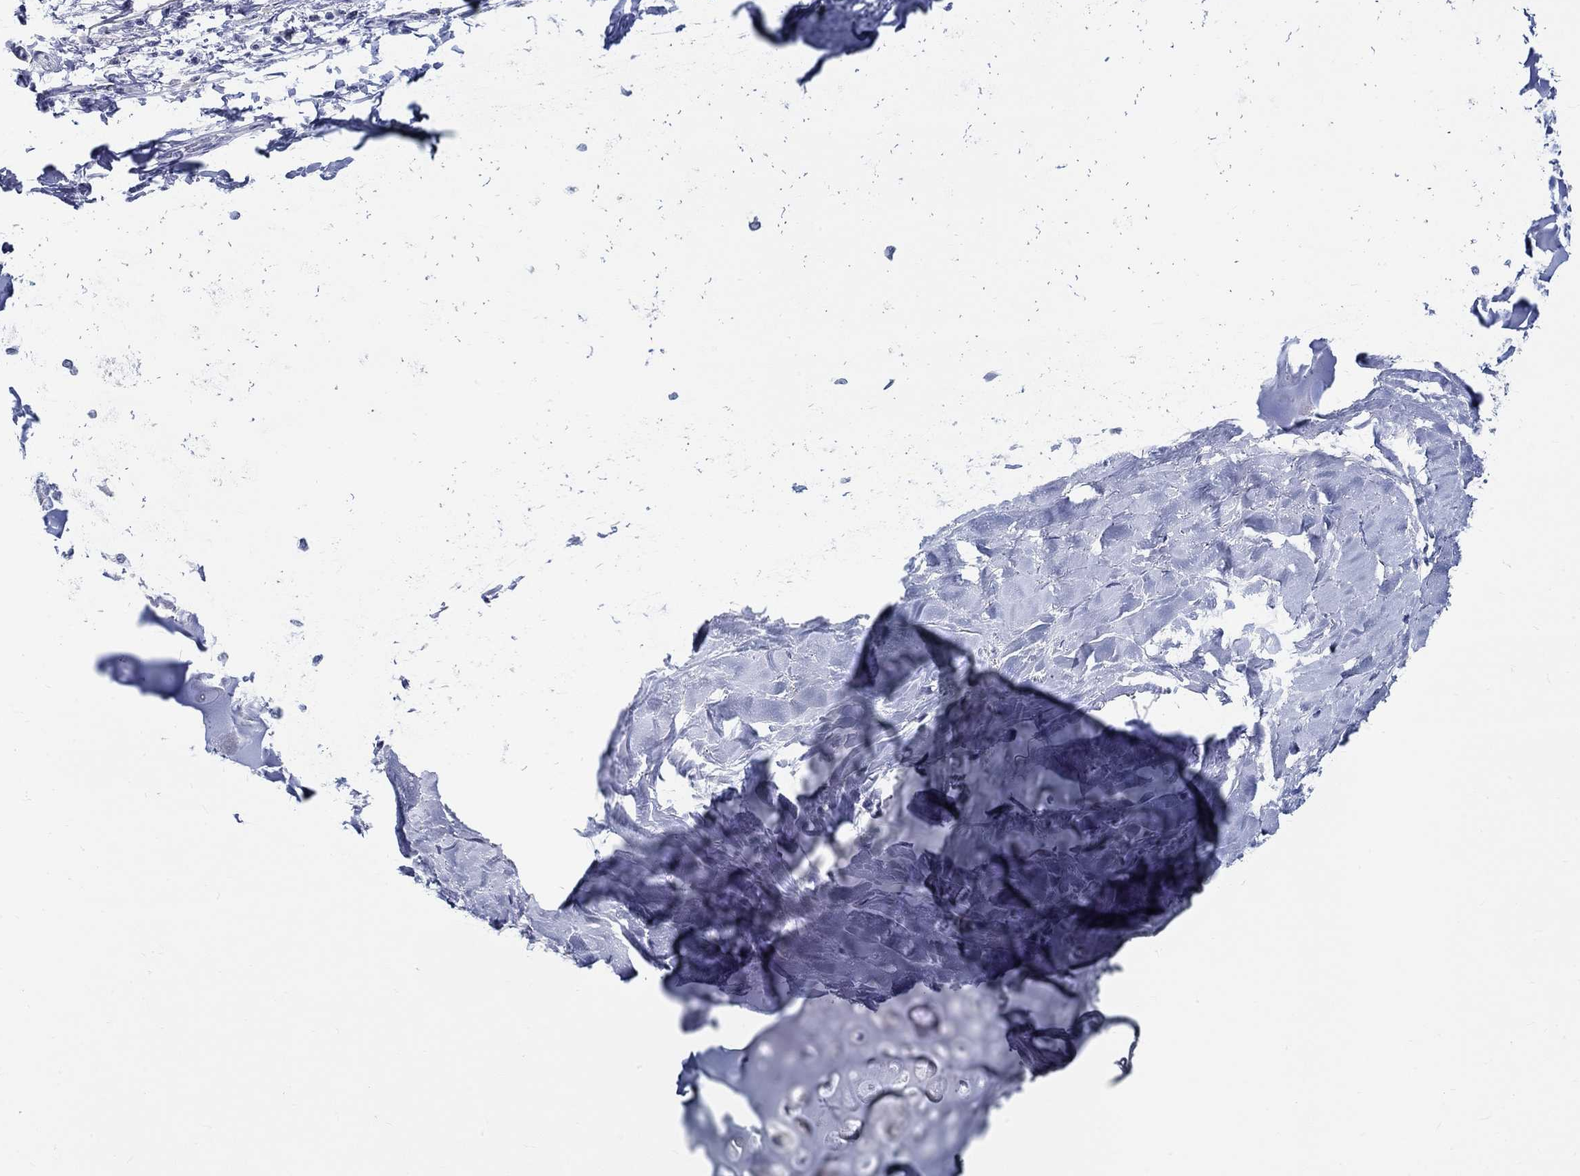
{"staining": {"intensity": "negative", "quantity": "none", "location": "none"}, "tissue": "bronchus", "cell_type": "Respiratory epithelial cells", "image_type": "normal", "snomed": [{"axis": "morphology", "description": "Normal tissue, NOS"}, {"axis": "morphology", "description": "Squamous cell carcinoma, NOS"}, {"axis": "topography", "description": "Bronchus"}, {"axis": "topography", "description": "Lung"}], "caption": "High magnification brightfield microscopy of unremarkable bronchus stained with DAB (3,3'-diaminobenzidine) (brown) and counterstained with hematoxylin (blue): respiratory epithelial cells show no significant positivity. (DAB (3,3'-diaminobenzidine) immunohistochemistry (IHC), high magnification).", "gene": "CETN1", "patient": {"sex": "male", "age": 69}}